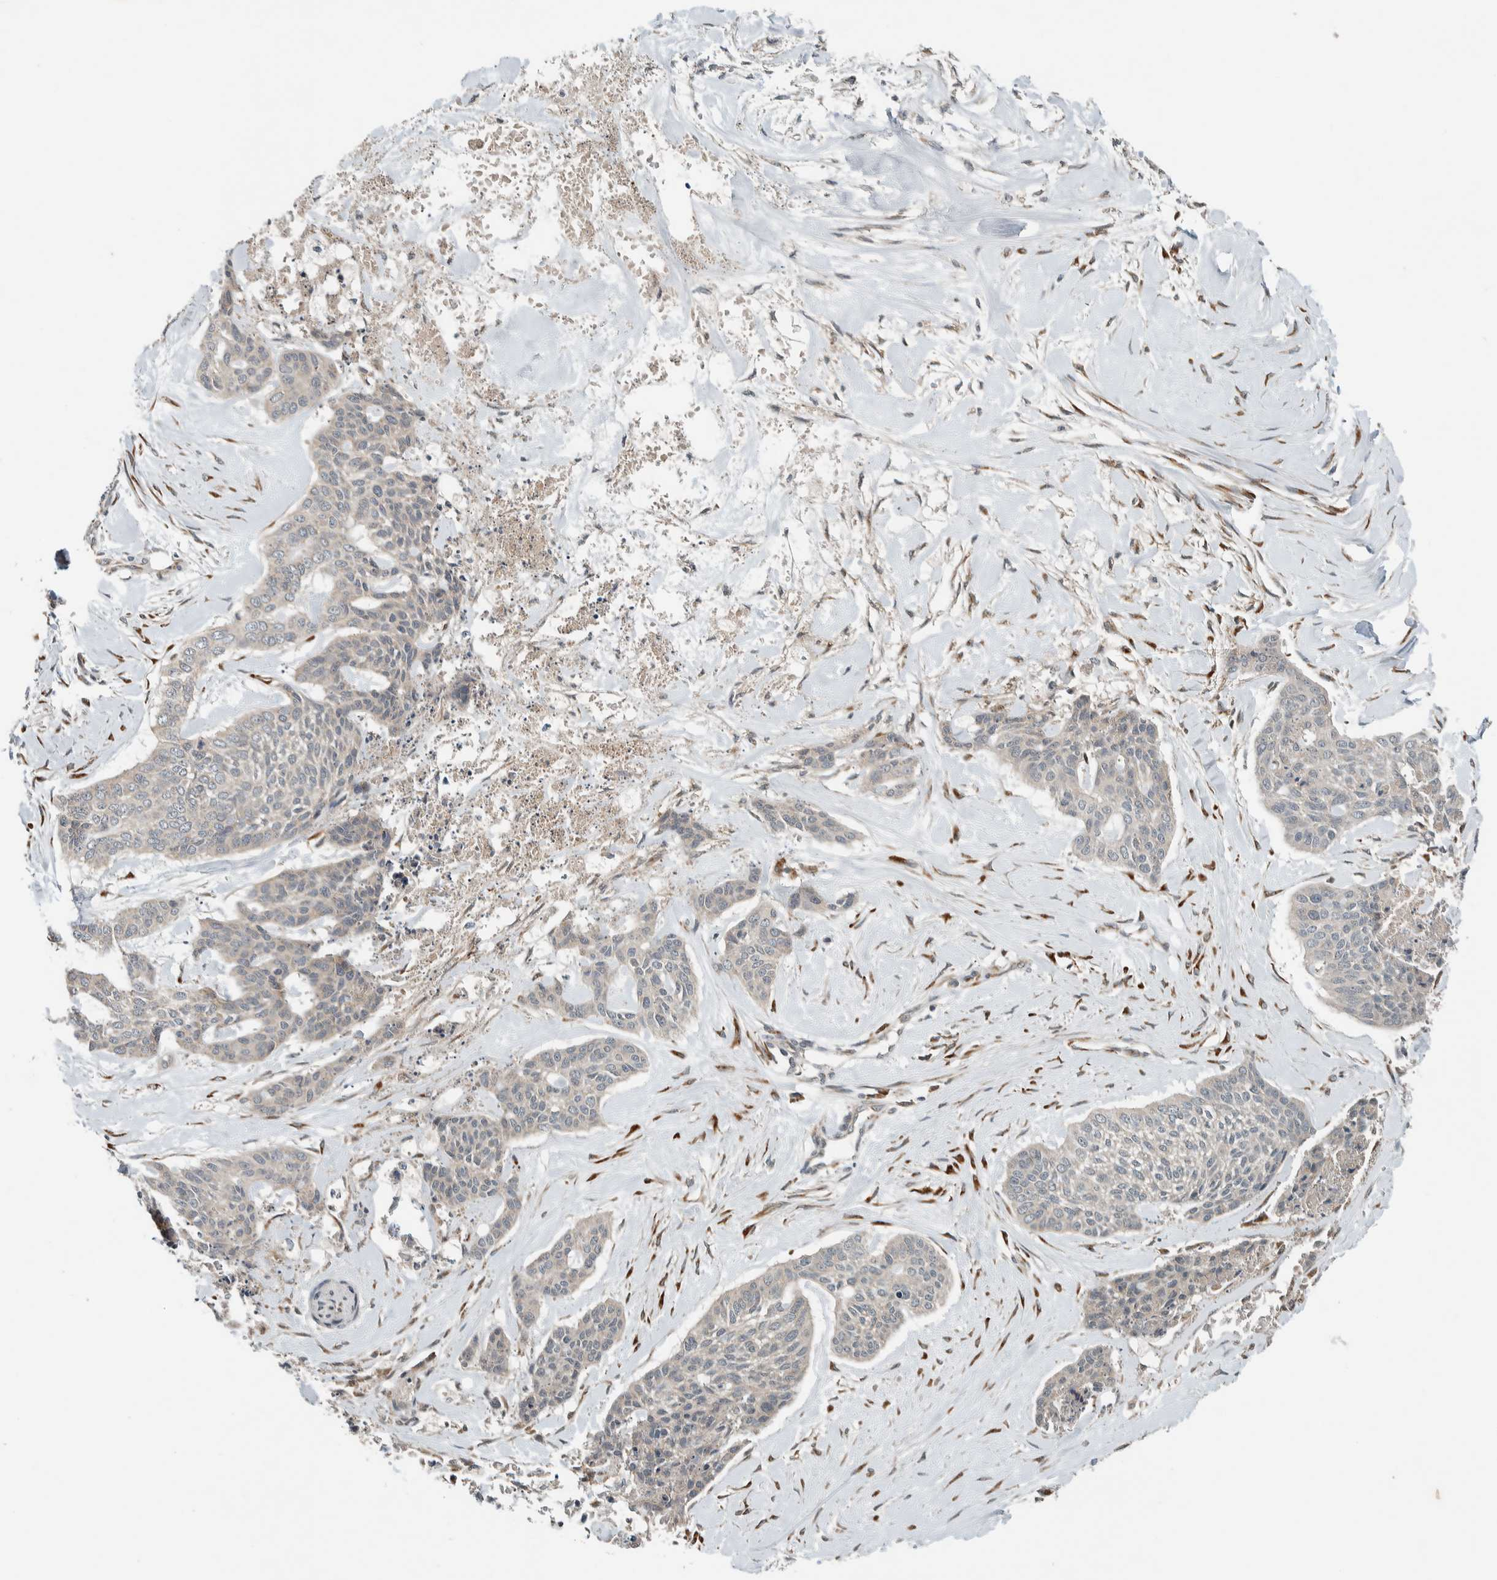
{"staining": {"intensity": "negative", "quantity": "none", "location": "none"}, "tissue": "skin cancer", "cell_type": "Tumor cells", "image_type": "cancer", "snomed": [{"axis": "morphology", "description": "Basal cell carcinoma"}, {"axis": "topography", "description": "Skin"}], "caption": "Image shows no significant protein expression in tumor cells of skin cancer.", "gene": "CTBP2", "patient": {"sex": "female", "age": 64}}